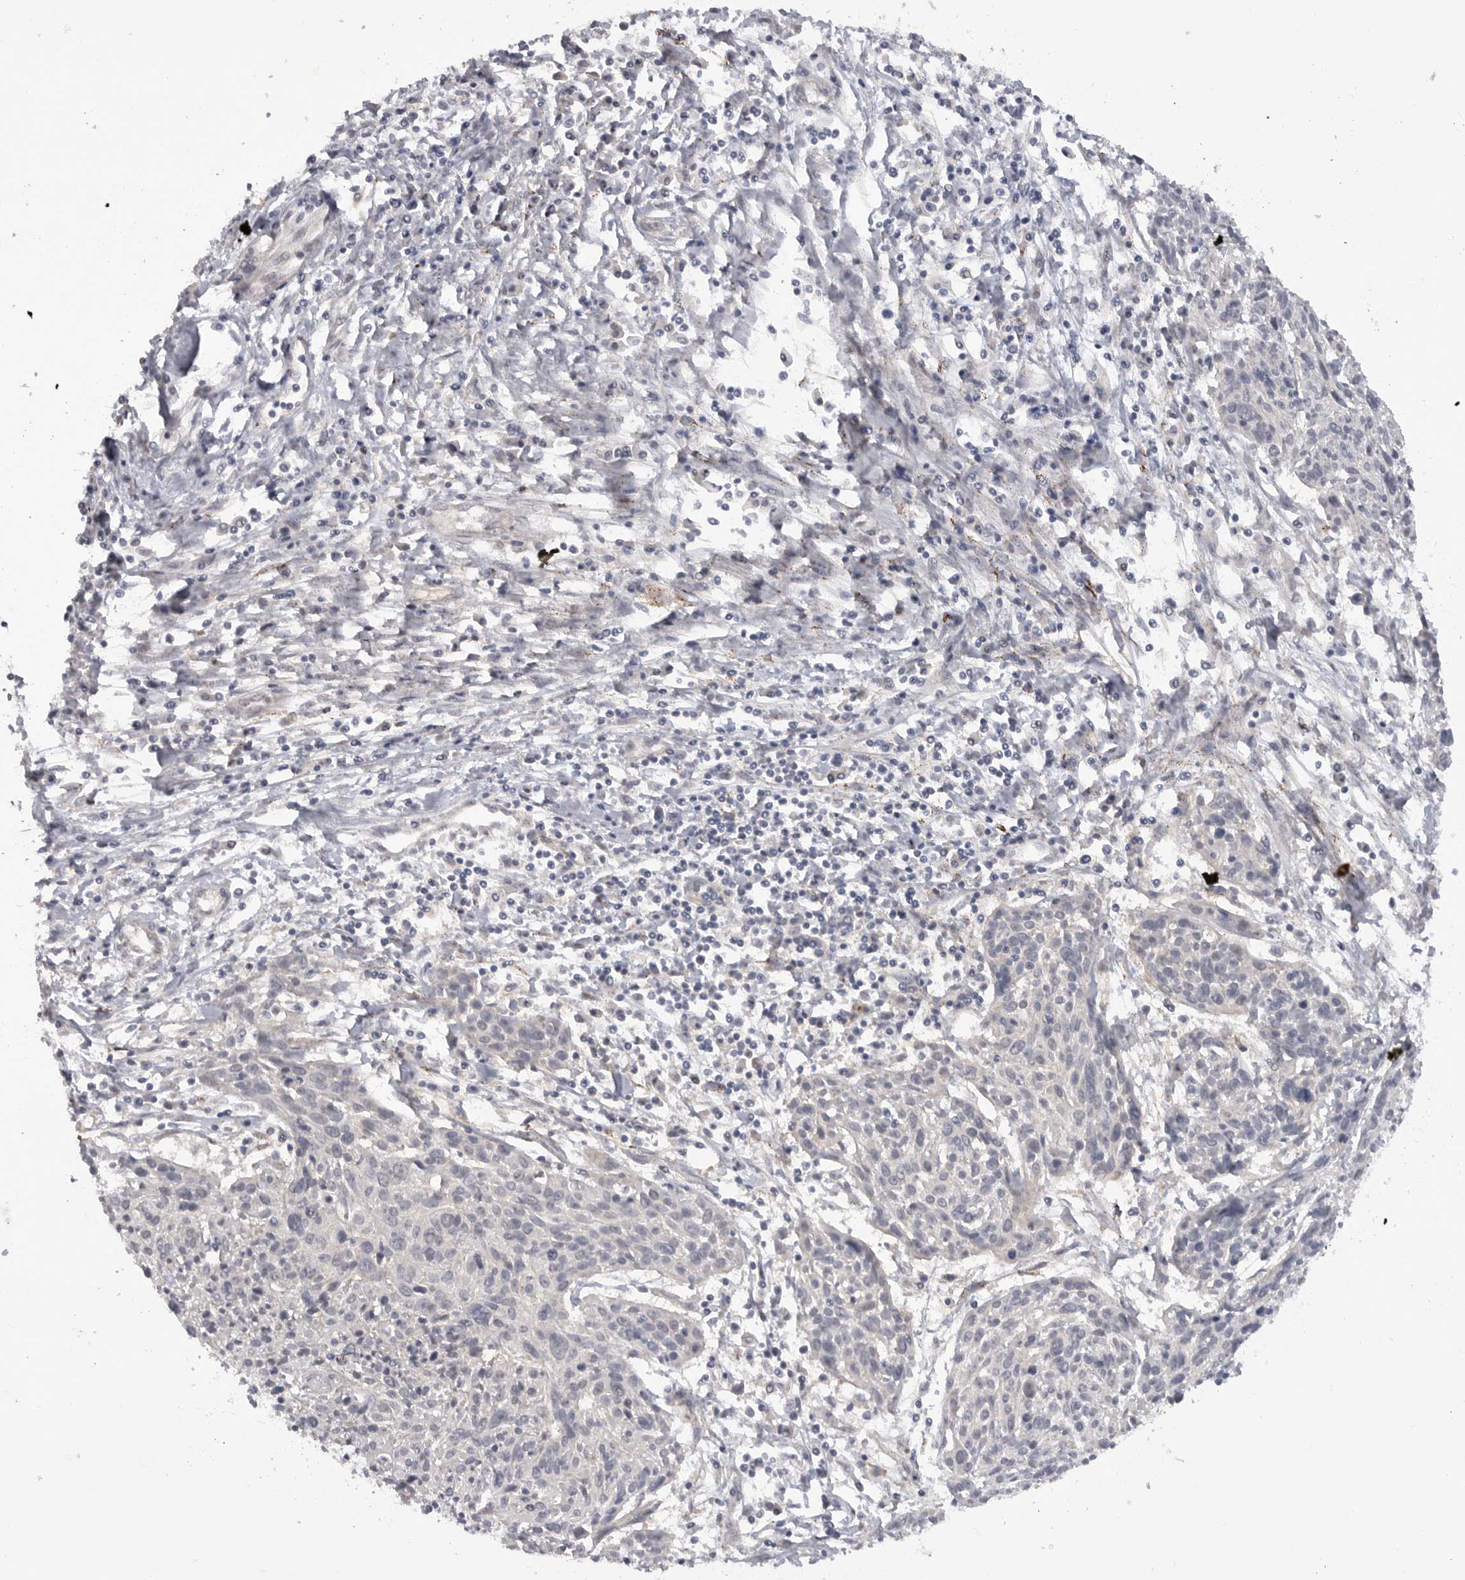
{"staining": {"intensity": "negative", "quantity": "none", "location": "none"}, "tissue": "cervical cancer", "cell_type": "Tumor cells", "image_type": "cancer", "snomed": [{"axis": "morphology", "description": "Squamous cell carcinoma, NOS"}, {"axis": "topography", "description": "Cervix"}], "caption": "A high-resolution micrograph shows IHC staining of squamous cell carcinoma (cervical), which shows no significant staining in tumor cells.", "gene": "DHDDS", "patient": {"sex": "female", "age": 51}}